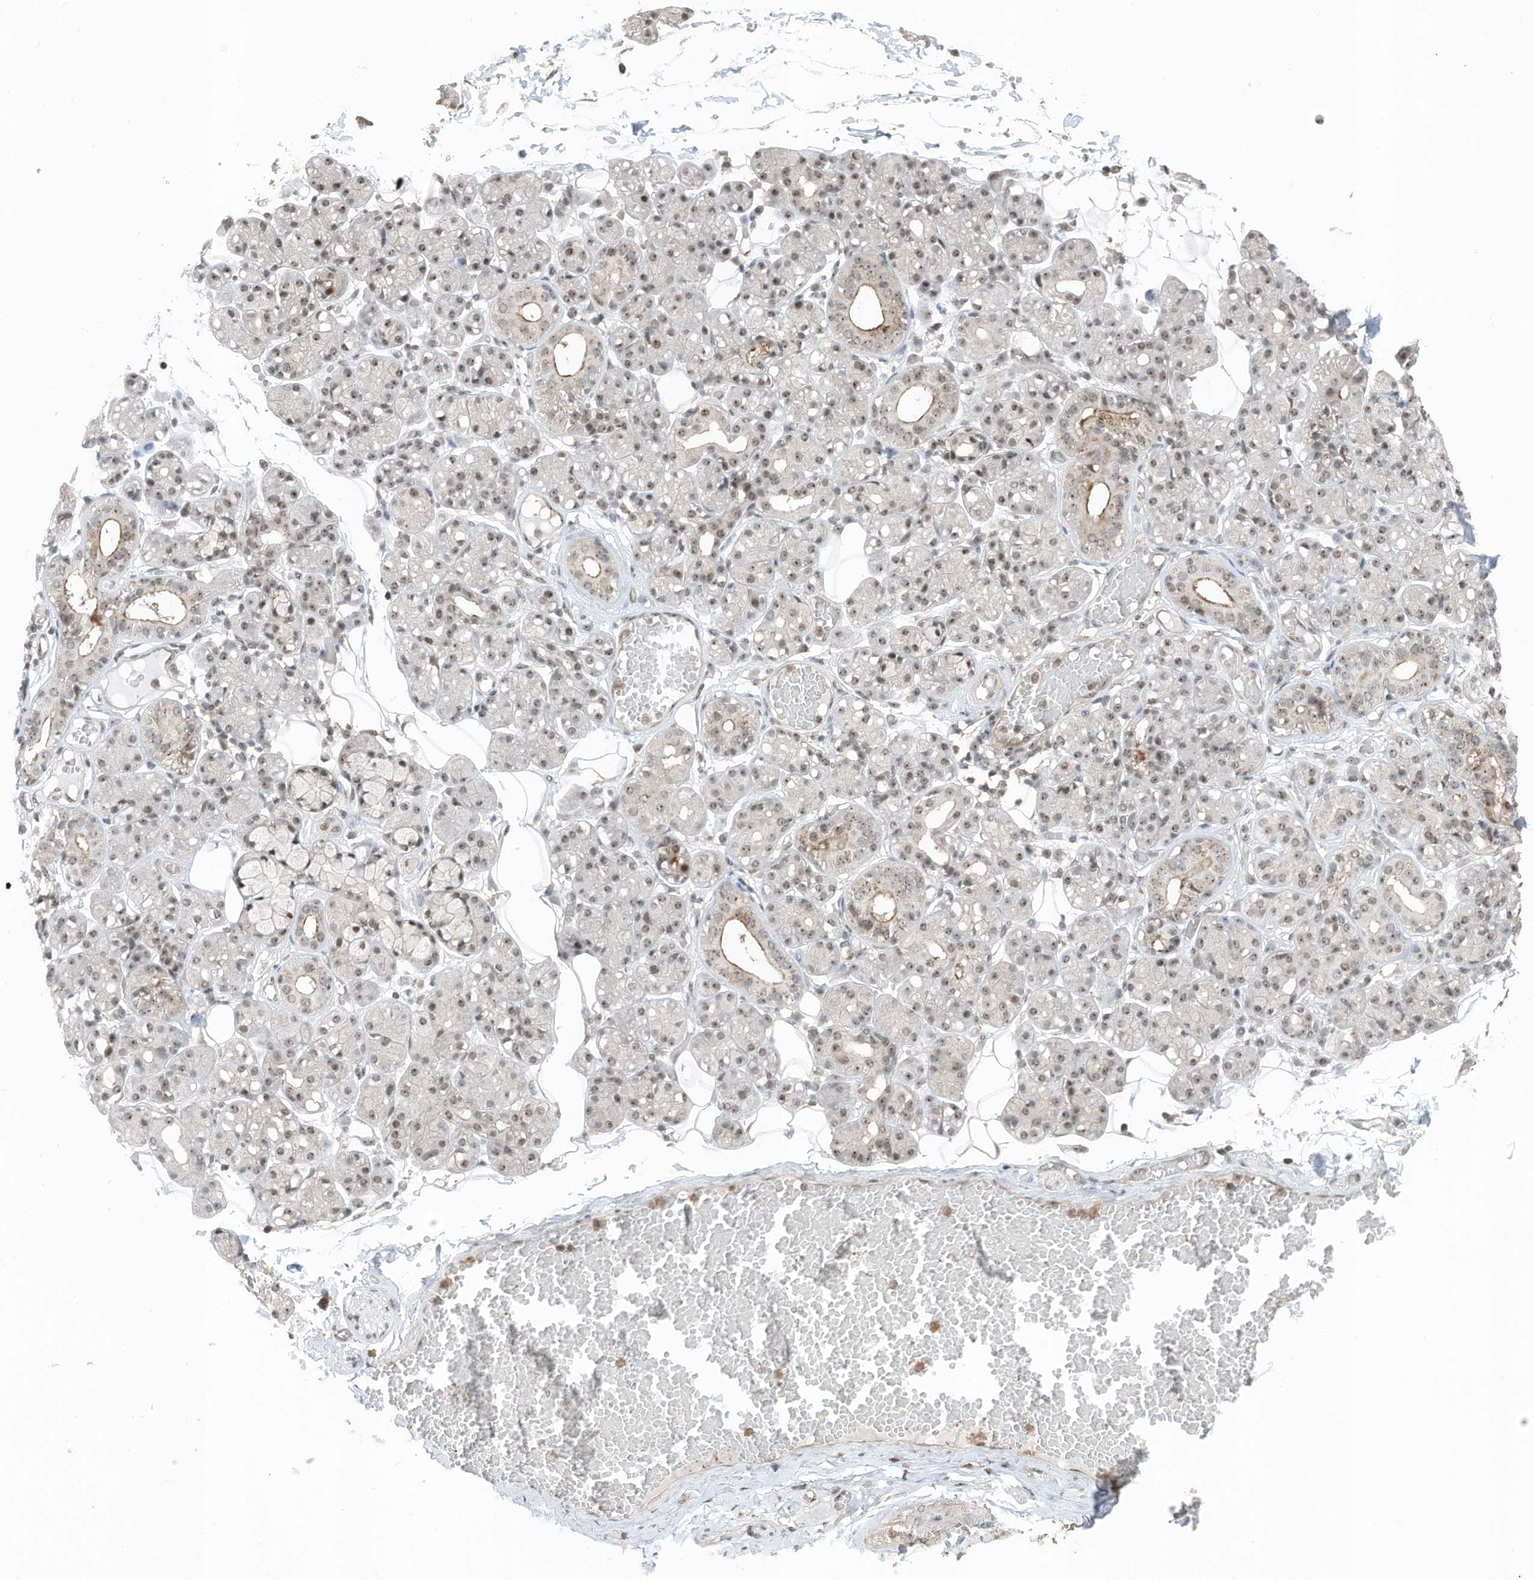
{"staining": {"intensity": "moderate", "quantity": "25%-75%", "location": "nuclear"}, "tissue": "salivary gland", "cell_type": "Glandular cells", "image_type": "normal", "snomed": [{"axis": "morphology", "description": "Normal tissue, NOS"}, {"axis": "topography", "description": "Salivary gland"}], "caption": "Immunohistochemical staining of unremarkable salivary gland reveals medium levels of moderate nuclear positivity in about 25%-75% of glandular cells. The staining is performed using DAB (3,3'-diaminobenzidine) brown chromogen to label protein expression. The nuclei are counter-stained blue using hematoxylin.", "gene": "UTP3", "patient": {"sex": "male", "age": 63}}